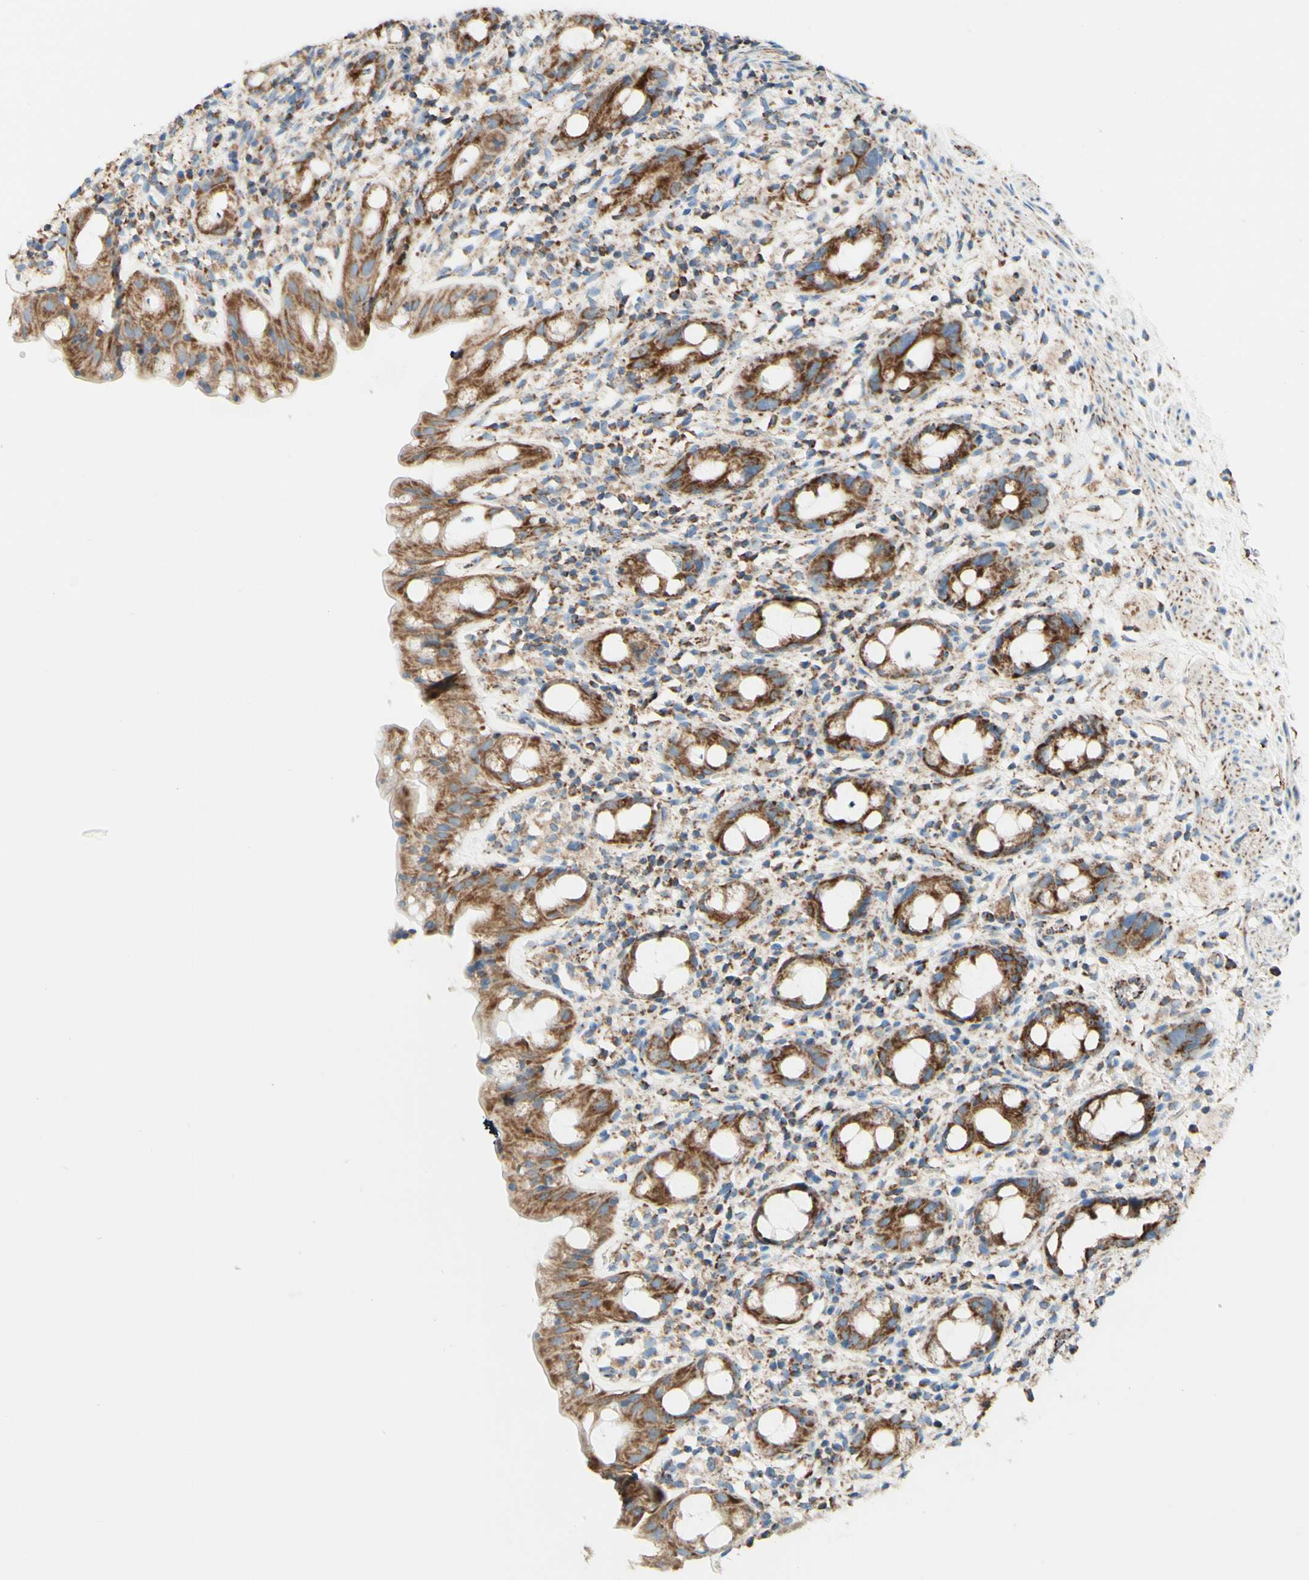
{"staining": {"intensity": "moderate", "quantity": ">75%", "location": "cytoplasmic/membranous"}, "tissue": "rectum", "cell_type": "Glandular cells", "image_type": "normal", "snomed": [{"axis": "morphology", "description": "Normal tissue, NOS"}, {"axis": "topography", "description": "Rectum"}], "caption": "Protein staining of unremarkable rectum reveals moderate cytoplasmic/membranous expression in about >75% of glandular cells.", "gene": "ARMC10", "patient": {"sex": "male", "age": 44}}